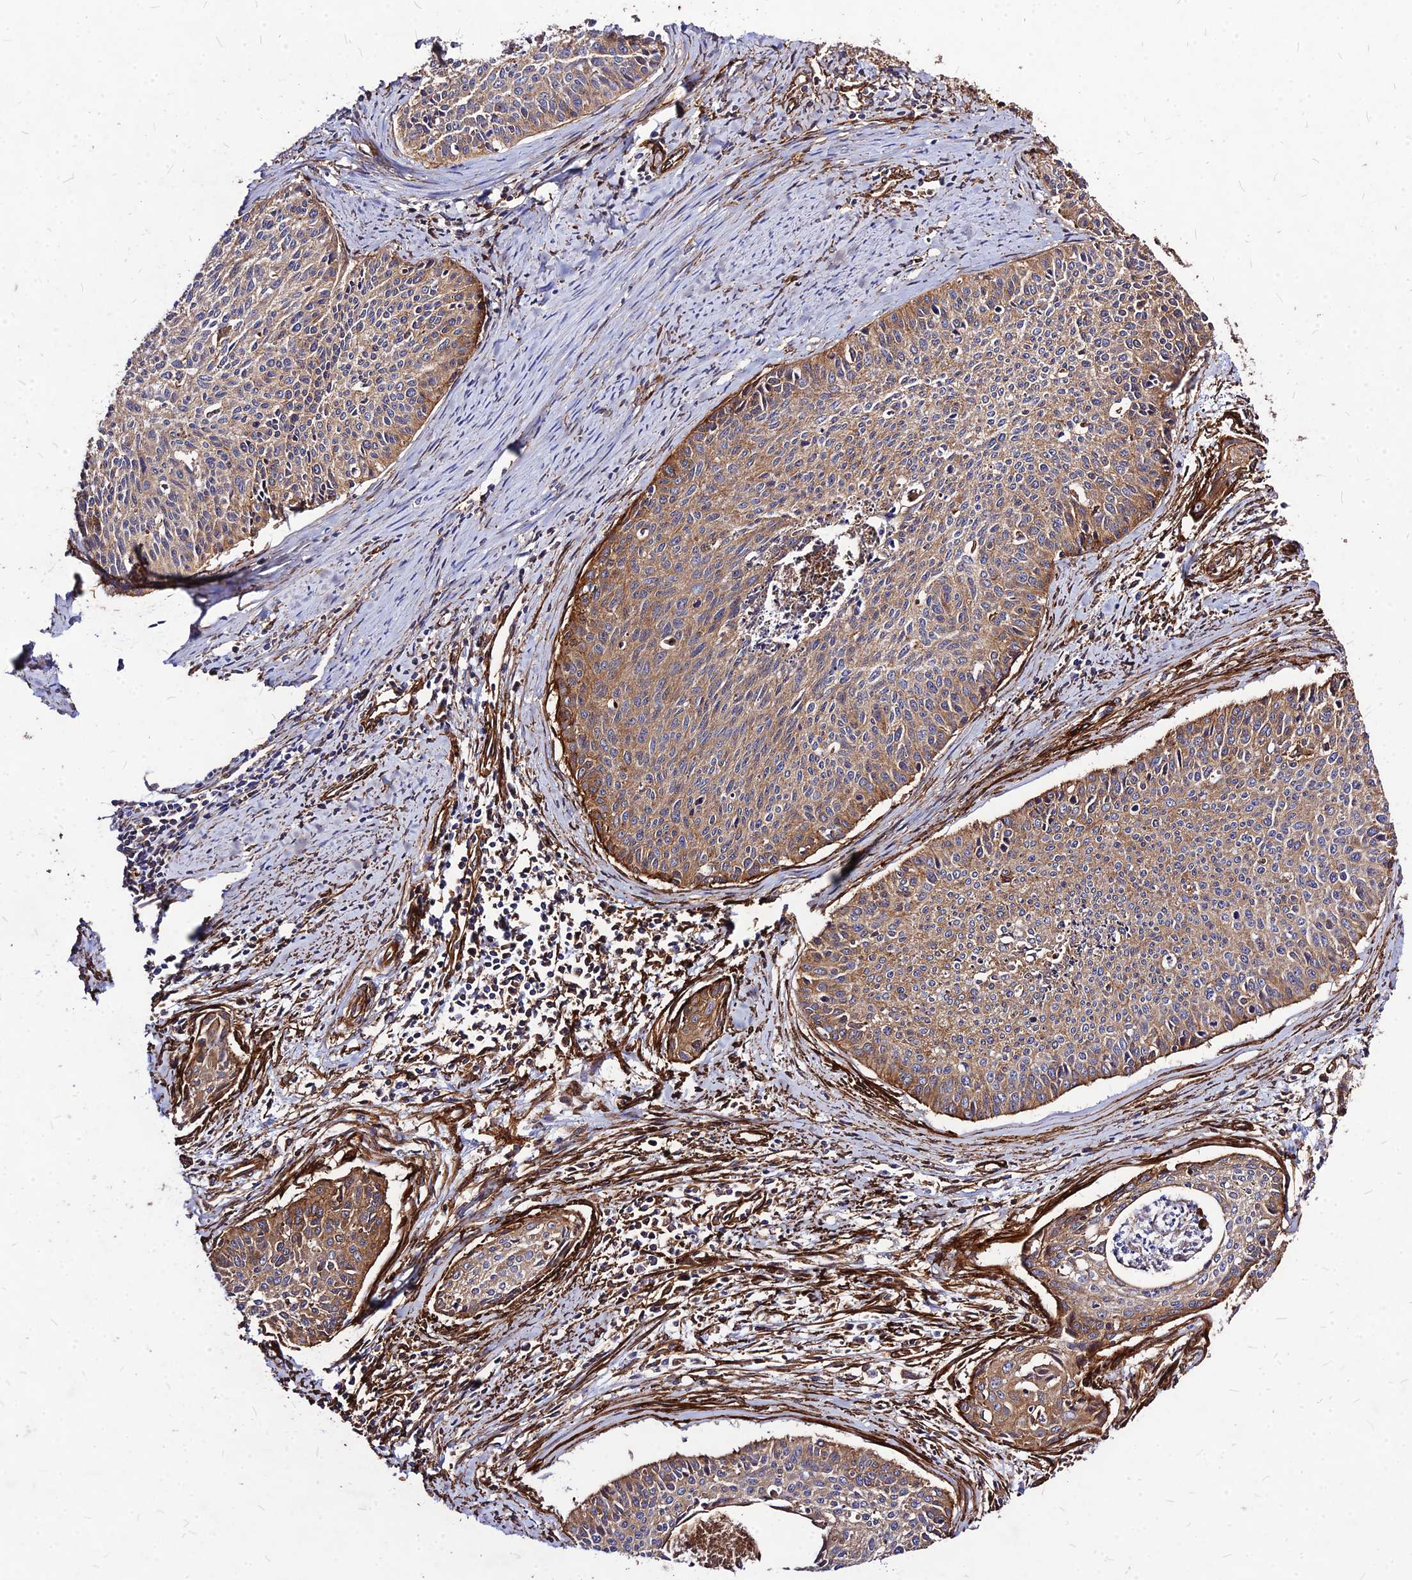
{"staining": {"intensity": "strong", "quantity": ">75%", "location": "cytoplasmic/membranous"}, "tissue": "cervical cancer", "cell_type": "Tumor cells", "image_type": "cancer", "snomed": [{"axis": "morphology", "description": "Squamous cell carcinoma, NOS"}, {"axis": "topography", "description": "Cervix"}], "caption": "Immunohistochemical staining of human cervical cancer (squamous cell carcinoma) demonstrates high levels of strong cytoplasmic/membranous expression in about >75% of tumor cells.", "gene": "EFCC1", "patient": {"sex": "female", "age": 55}}